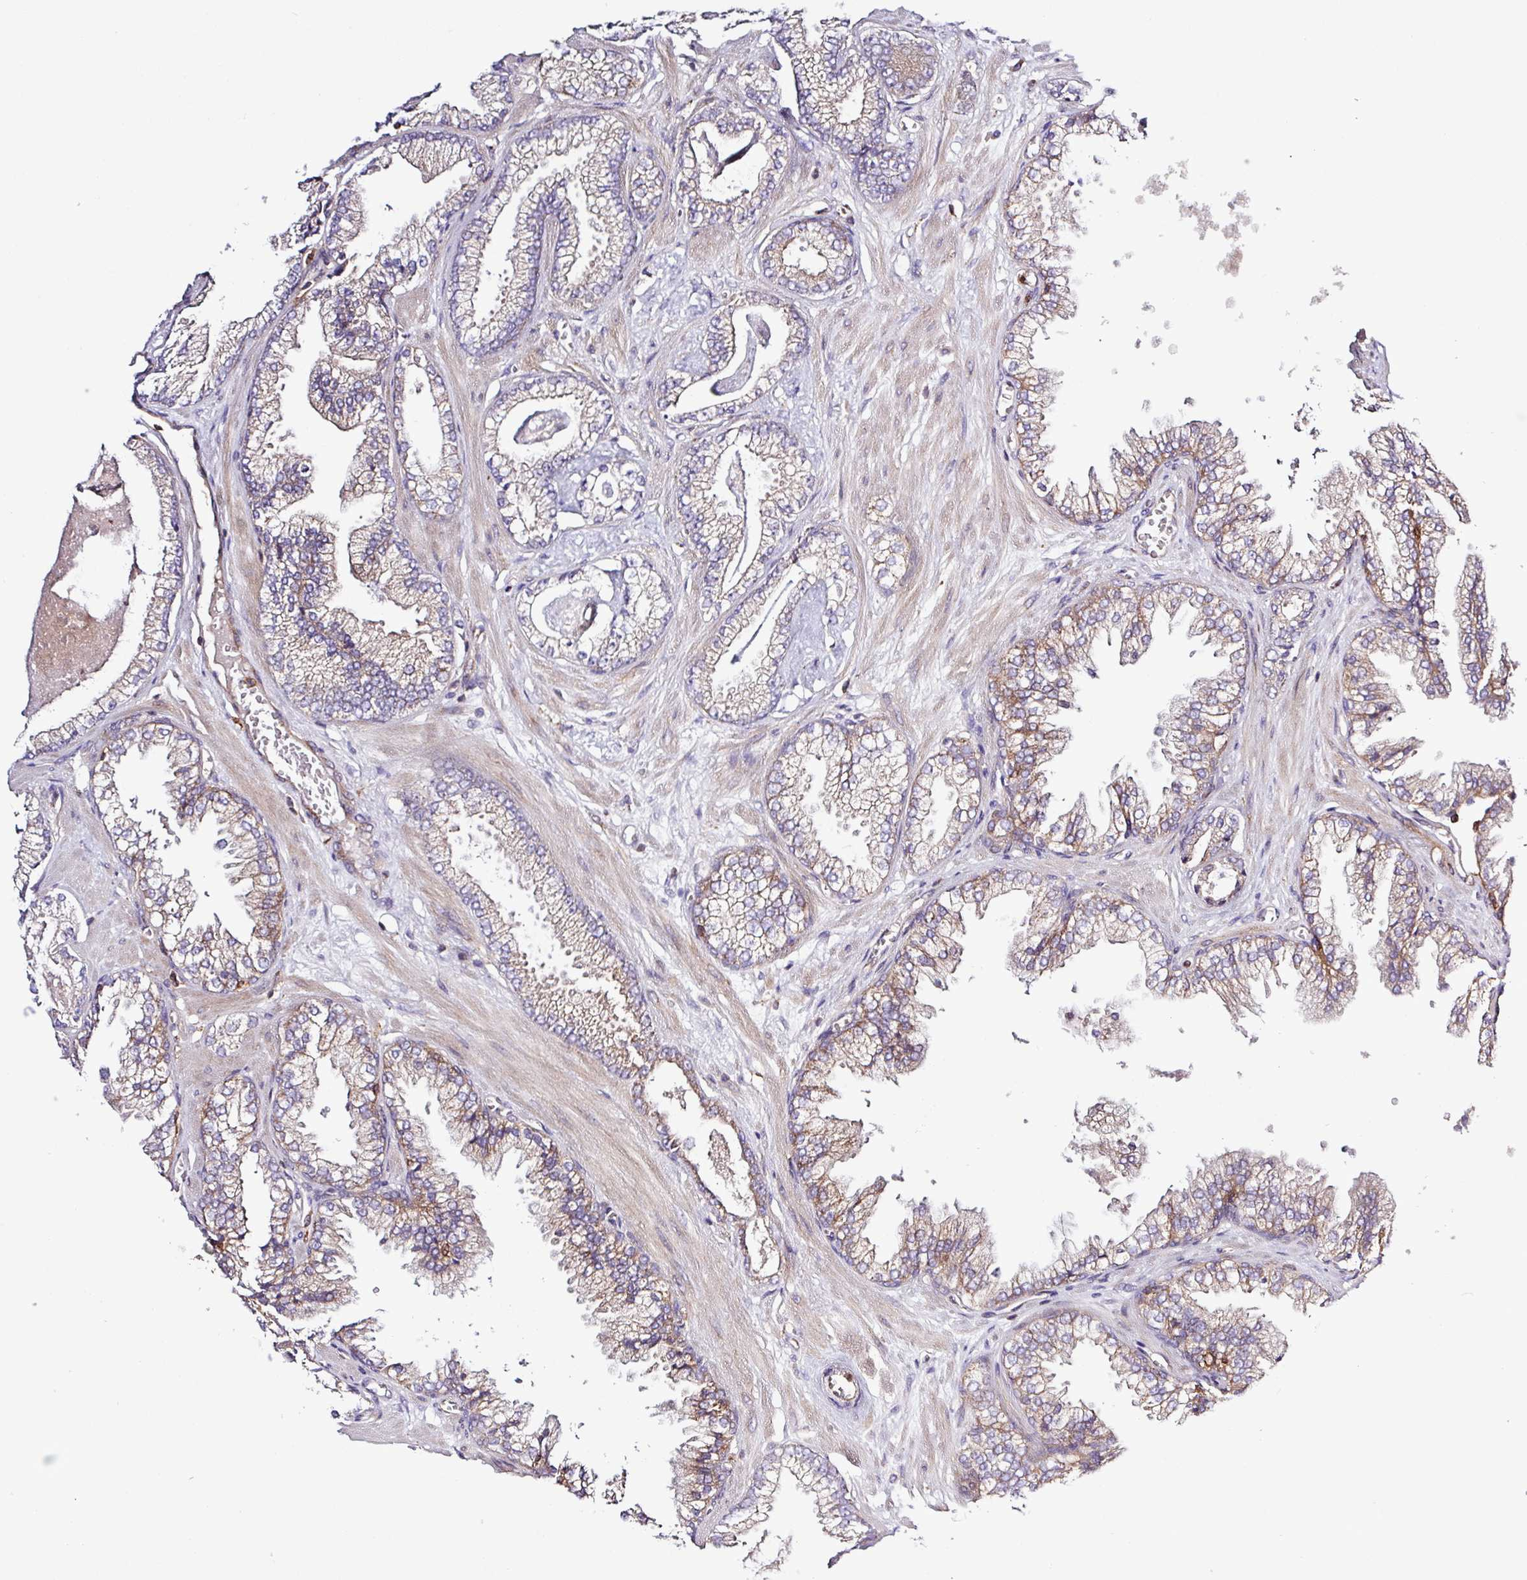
{"staining": {"intensity": "moderate", "quantity": "25%-75%", "location": "cytoplasmic/membranous"}, "tissue": "prostate cancer", "cell_type": "Tumor cells", "image_type": "cancer", "snomed": [{"axis": "morphology", "description": "Adenocarcinoma, Low grade"}, {"axis": "topography", "description": "Prostate"}], "caption": "Immunohistochemistry (IHC) staining of adenocarcinoma (low-grade) (prostate), which exhibits medium levels of moderate cytoplasmic/membranous expression in approximately 25%-75% of tumor cells indicating moderate cytoplasmic/membranous protein staining. The staining was performed using DAB (brown) for protein detection and nuclei were counterstained in hematoxylin (blue).", "gene": "ACTR3", "patient": {"sex": "male", "age": 60}}